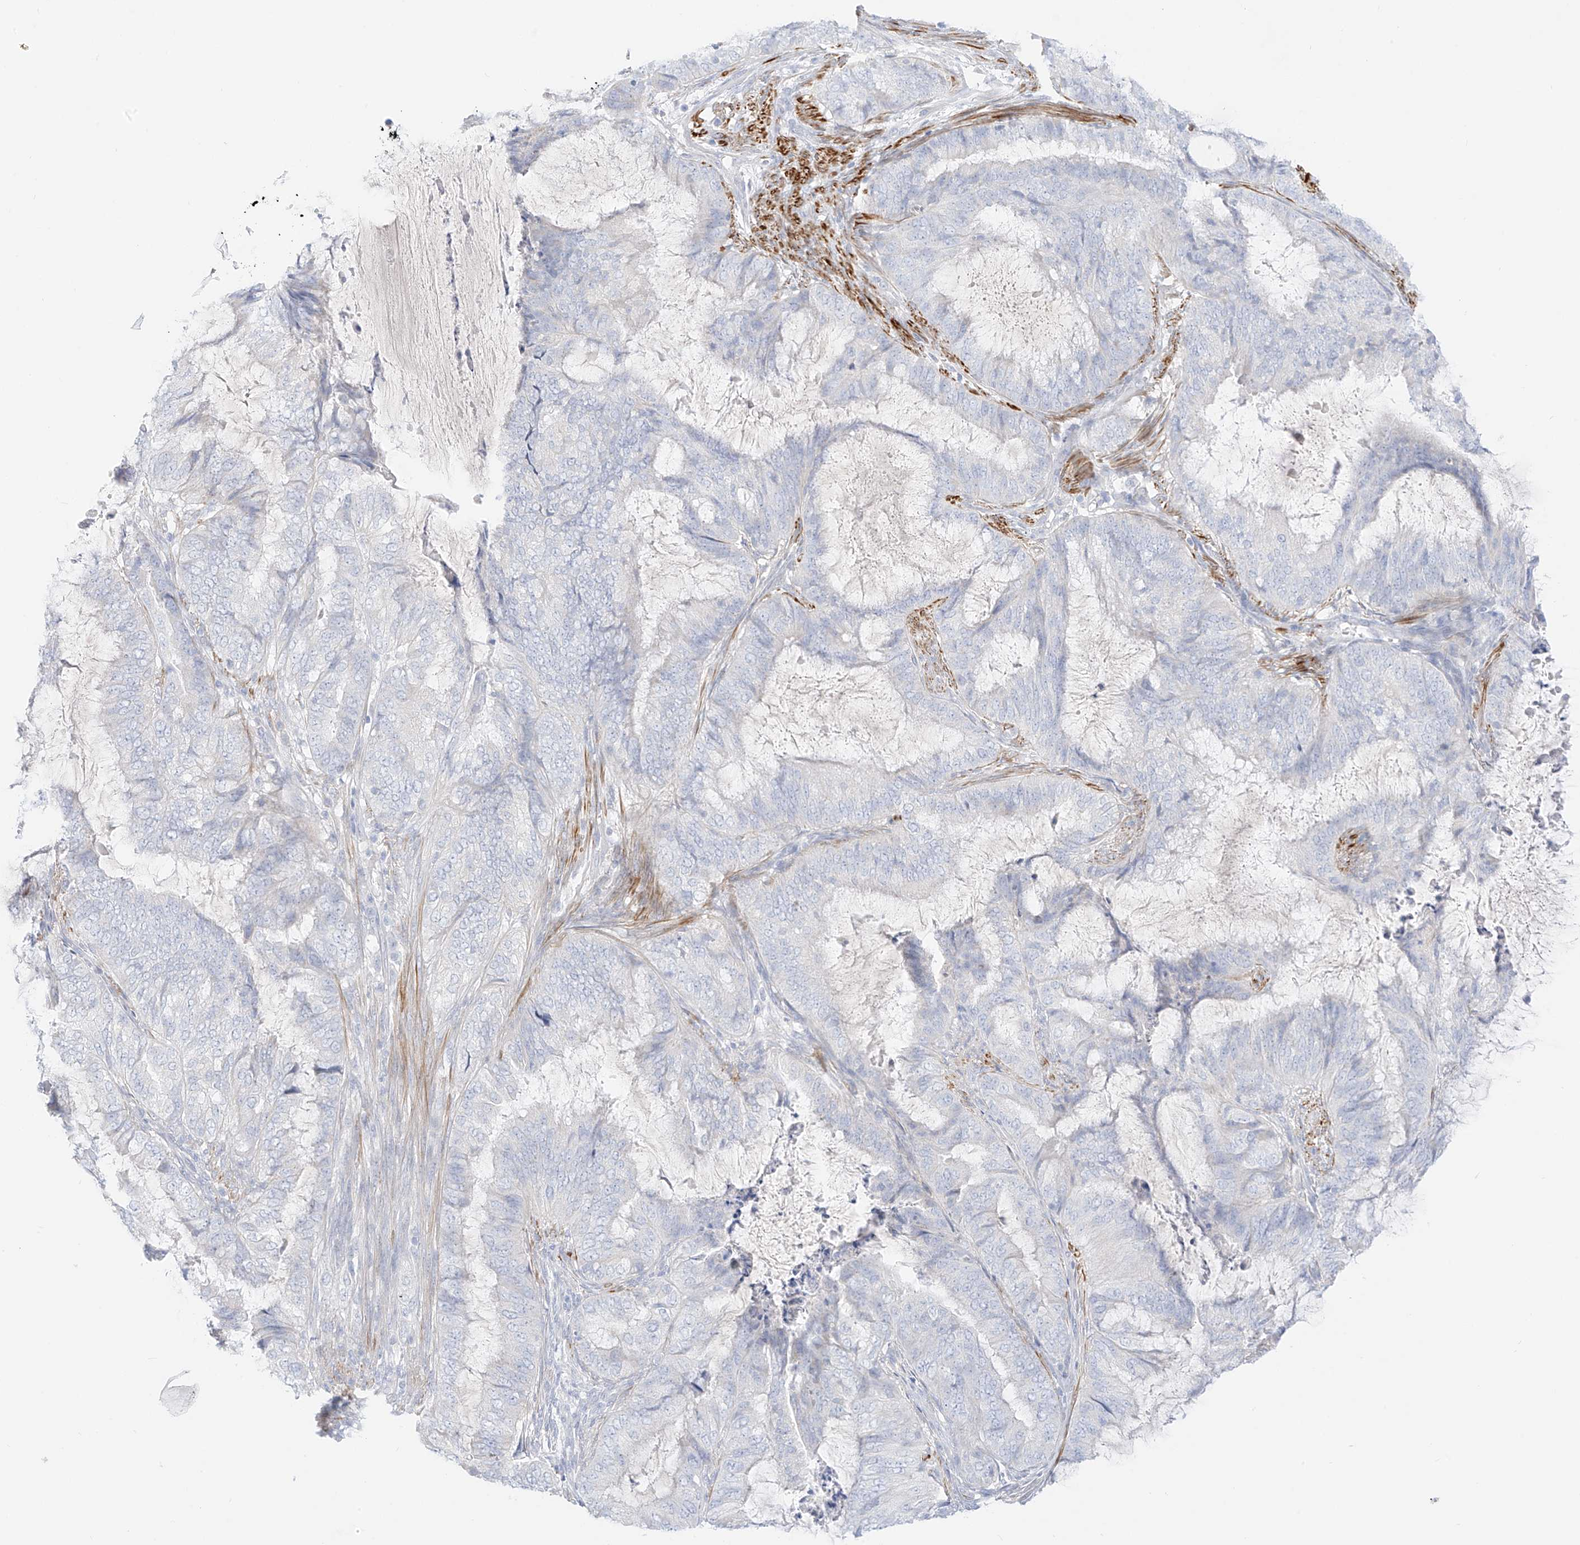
{"staining": {"intensity": "negative", "quantity": "none", "location": "none"}, "tissue": "endometrial cancer", "cell_type": "Tumor cells", "image_type": "cancer", "snomed": [{"axis": "morphology", "description": "Adenocarcinoma, NOS"}, {"axis": "topography", "description": "Endometrium"}], "caption": "Immunohistochemistry (IHC) photomicrograph of endometrial cancer stained for a protein (brown), which reveals no positivity in tumor cells.", "gene": "ST3GAL5", "patient": {"sex": "female", "age": 51}}